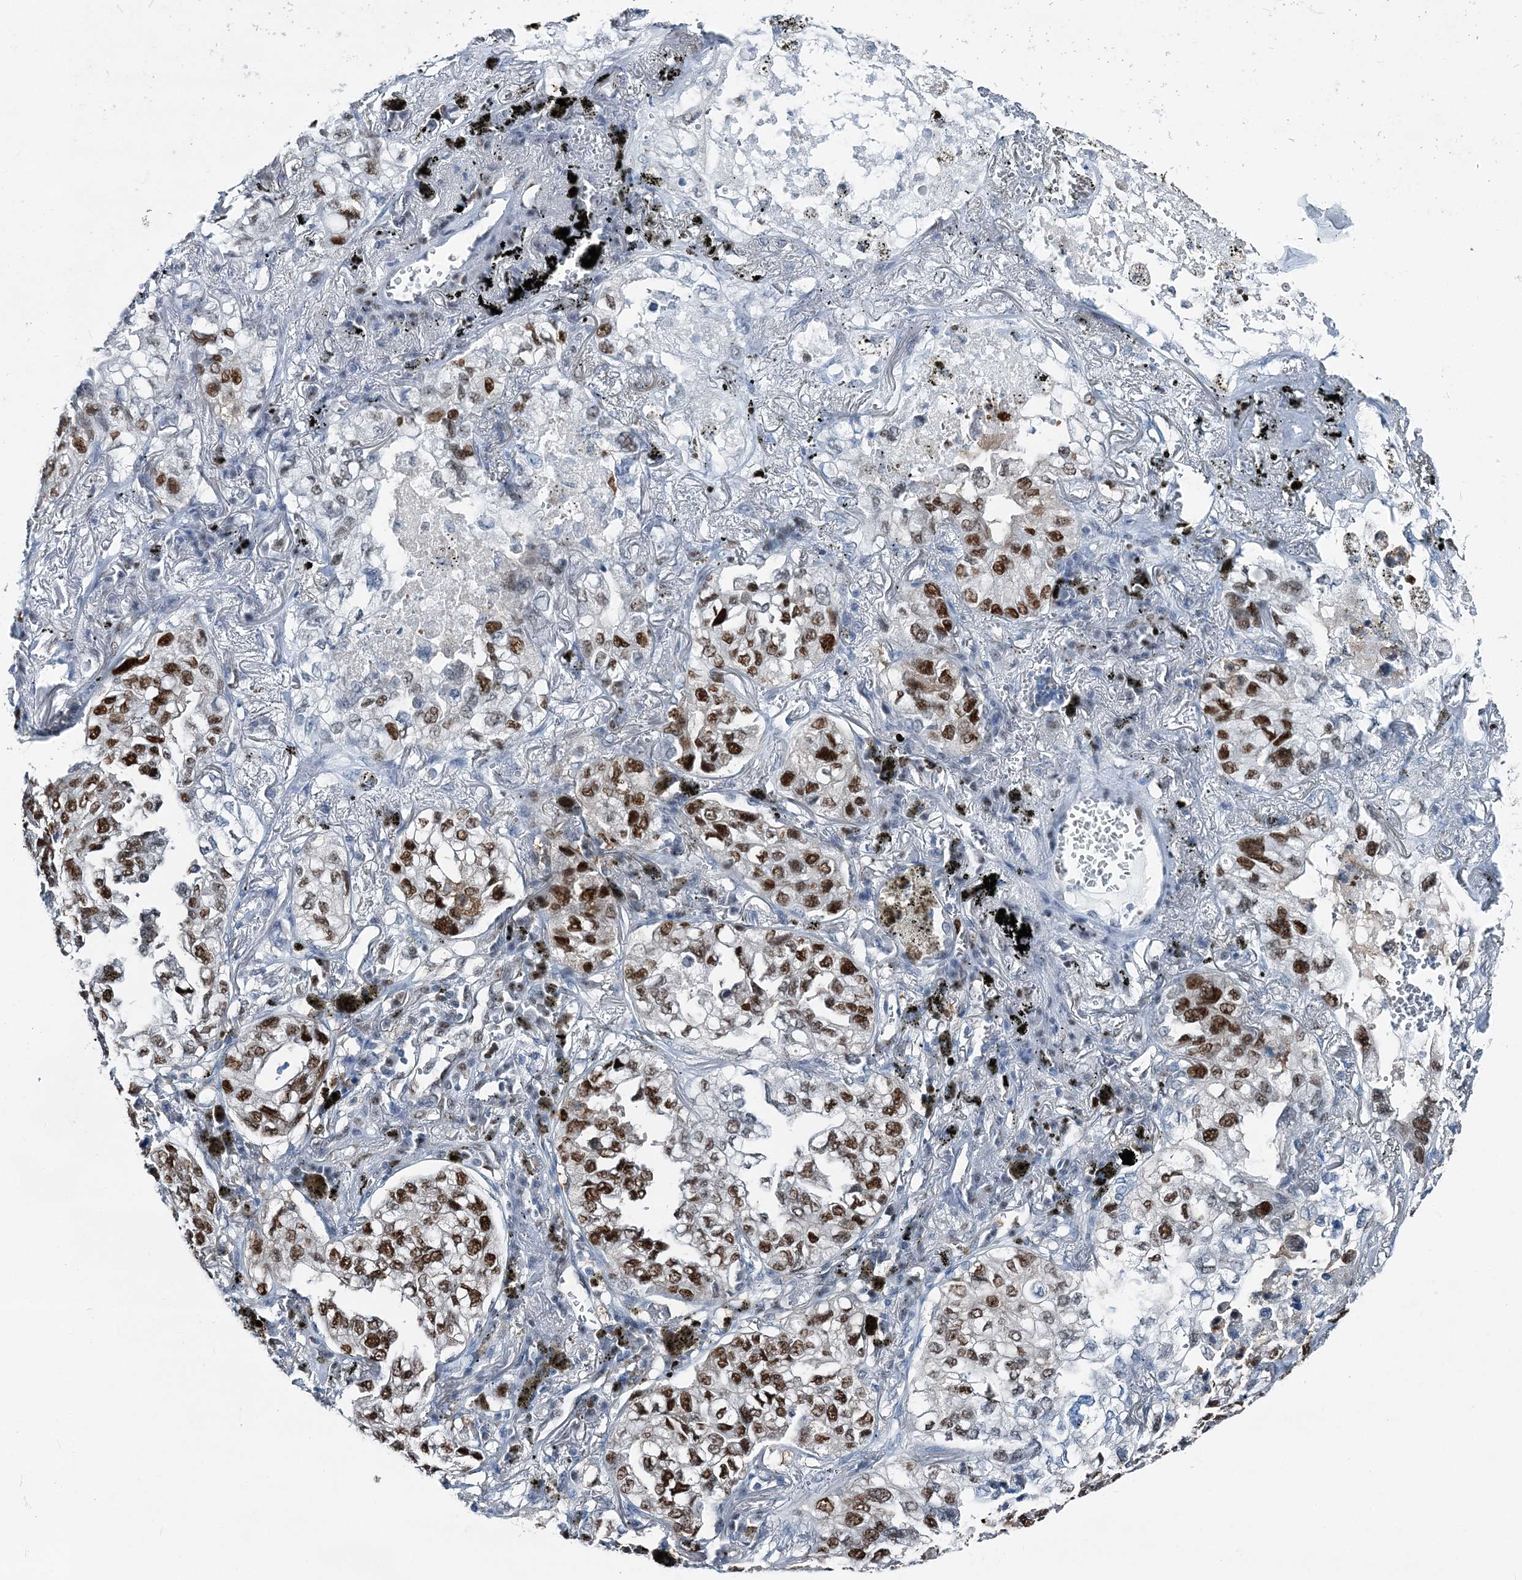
{"staining": {"intensity": "strong", "quantity": ">75%", "location": "nuclear"}, "tissue": "lung cancer", "cell_type": "Tumor cells", "image_type": "cancer", "snomed": [{"axis": "morphology", "description": "Adenocarcinoma, NOS"}, {"axis": "topography", "description": "Lung"}], "caption": "Protein expression analysis of lung cancer (adenocarcinoma) reveals strong nuclear staining in about >75% of tumor cells.", "gene": "HAT1", "patient": {"sex": "male", "age": 65}}